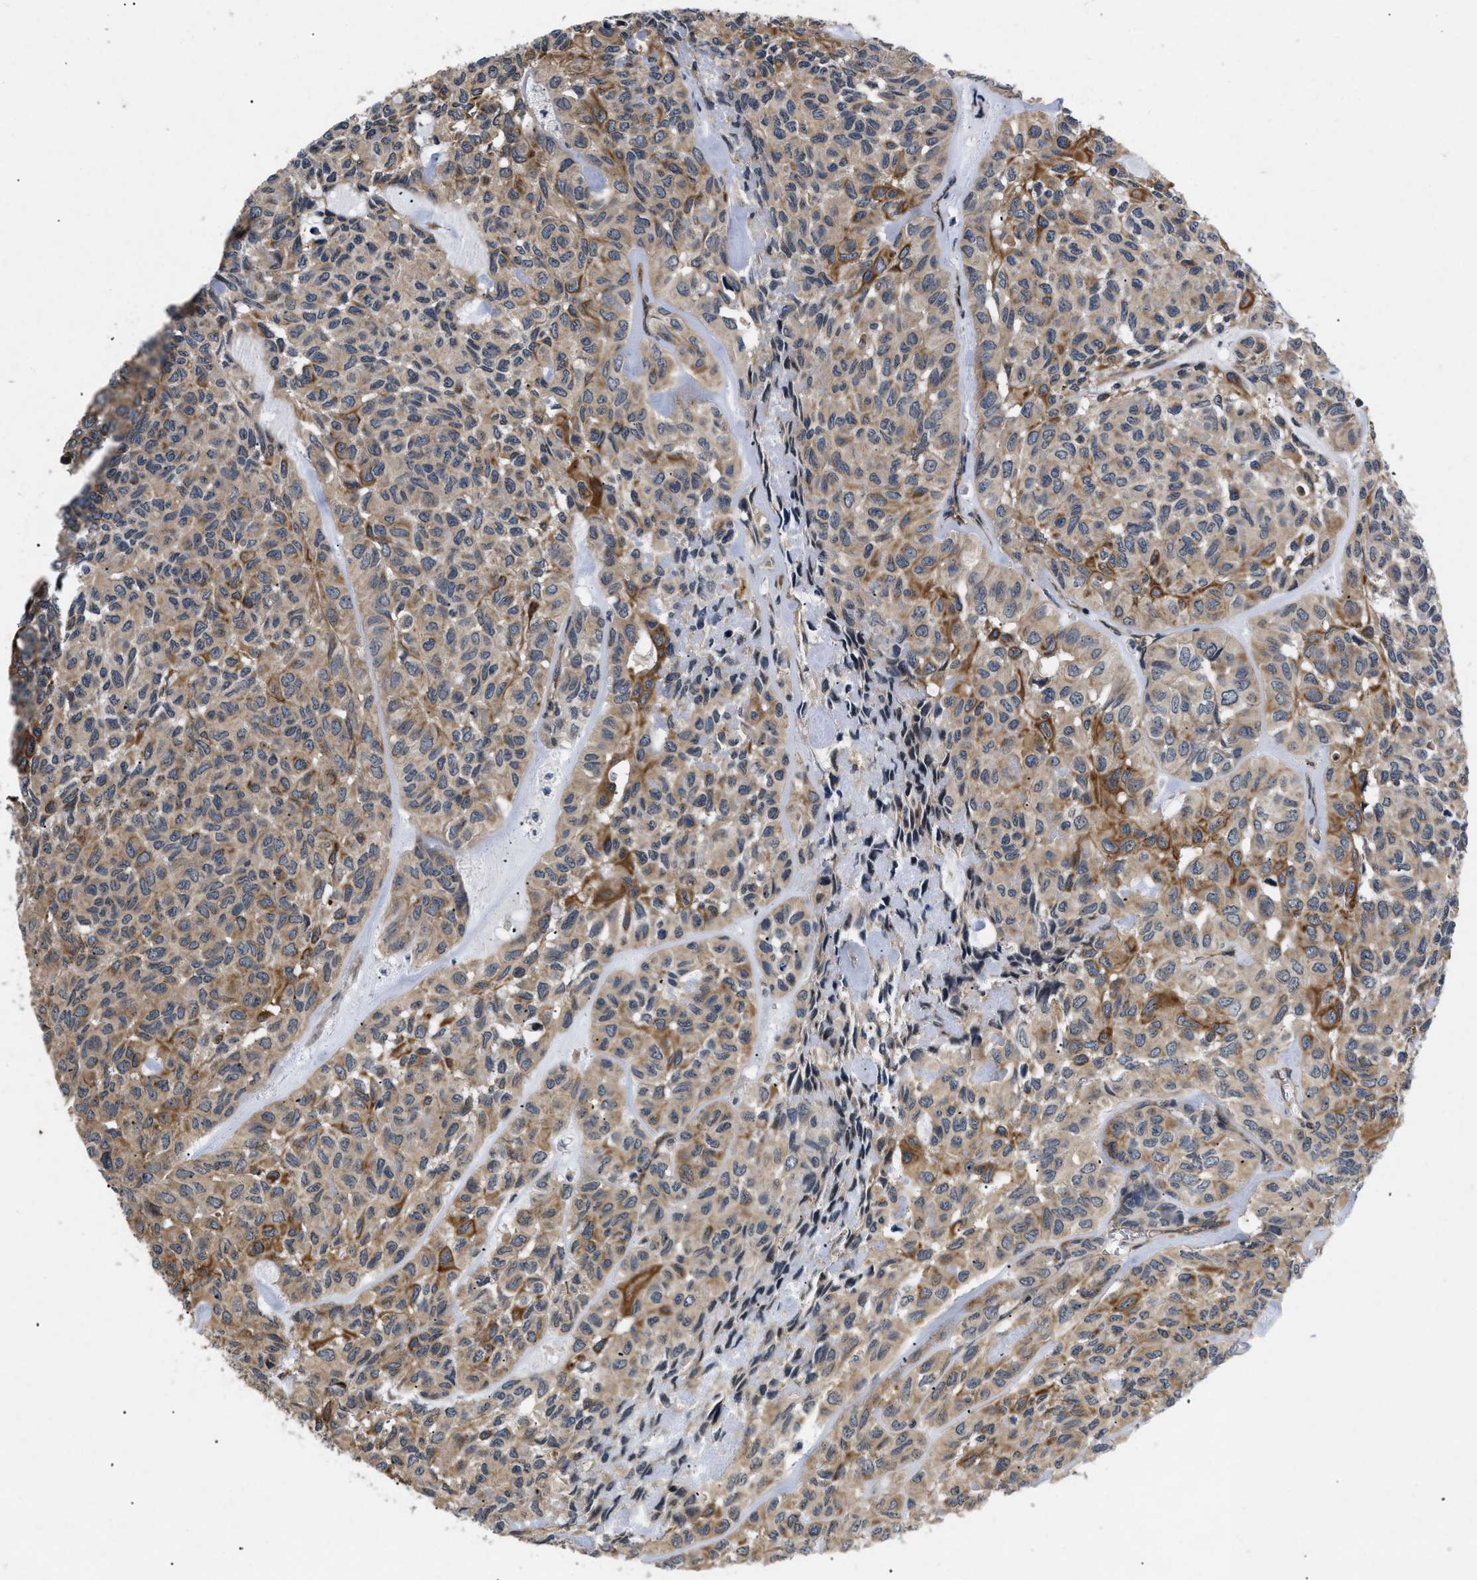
{"staining": {"intensity": "moderate", "quantity": ">75%", "location": "cytoplasmic/membranous"}, "tissue": "head and neck cancer", "cell_type": "Tumor cells", "image_type": "cancer", "snomed": [{"axis": "morphology", "description": "Adenocarcinoma, NOS"}, {"axis": "topography", "description": "Salivary gland, NOS"}, {"axis": "topography", "description": "Head-Neck"}], "caption": "DAB (3,3'-diaminobenzidine) immunohistochemical staining of human head and neck cancer (adenocarcinoma) displays moderate cytoplasmic/membranous protein positivity in approximately >75% of tumor cells.", "gene": "HMGCR", "patient": {"sex": "female", "age": 76}}